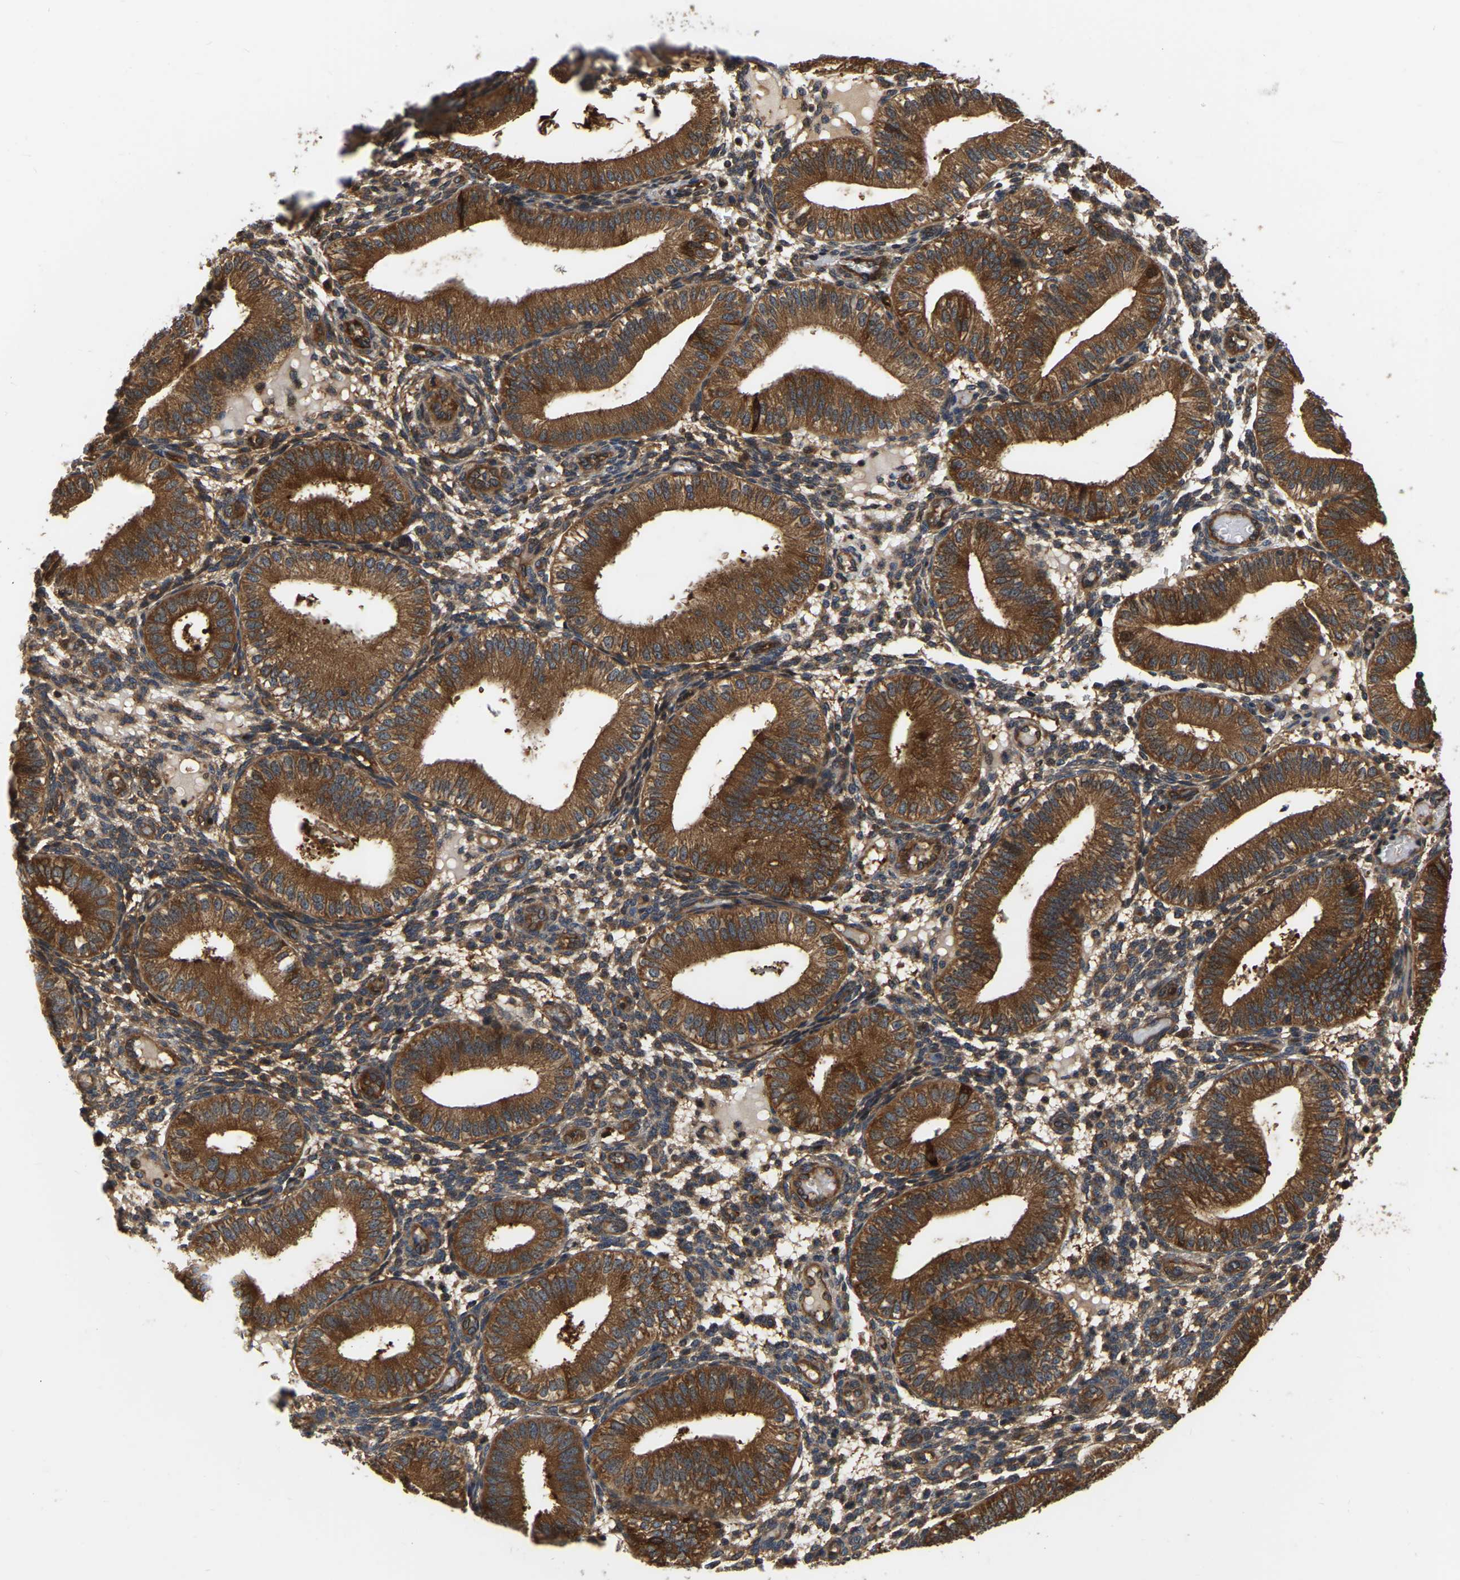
{"staining": {"intensity": "moderate", "quantity": "25%-75%", "location": "cytoplasmic/membranous"}, "tissue": "endometrium", "cell_type": "Cells in endometrial stroma", "image_type": "normal", "snomed": [{"axis": "morphology", "description": "Normal tissue, NOS"}, {"axis": "topography", "description": "Endometrium"}], "caption": "An image of human endometrium stained for a protein displays moderate cytoplasmic/membranous brown staining in cells in endometrial stroma.", "gene": "GARS1", "patient": {"sex": "female", "age": 39}}